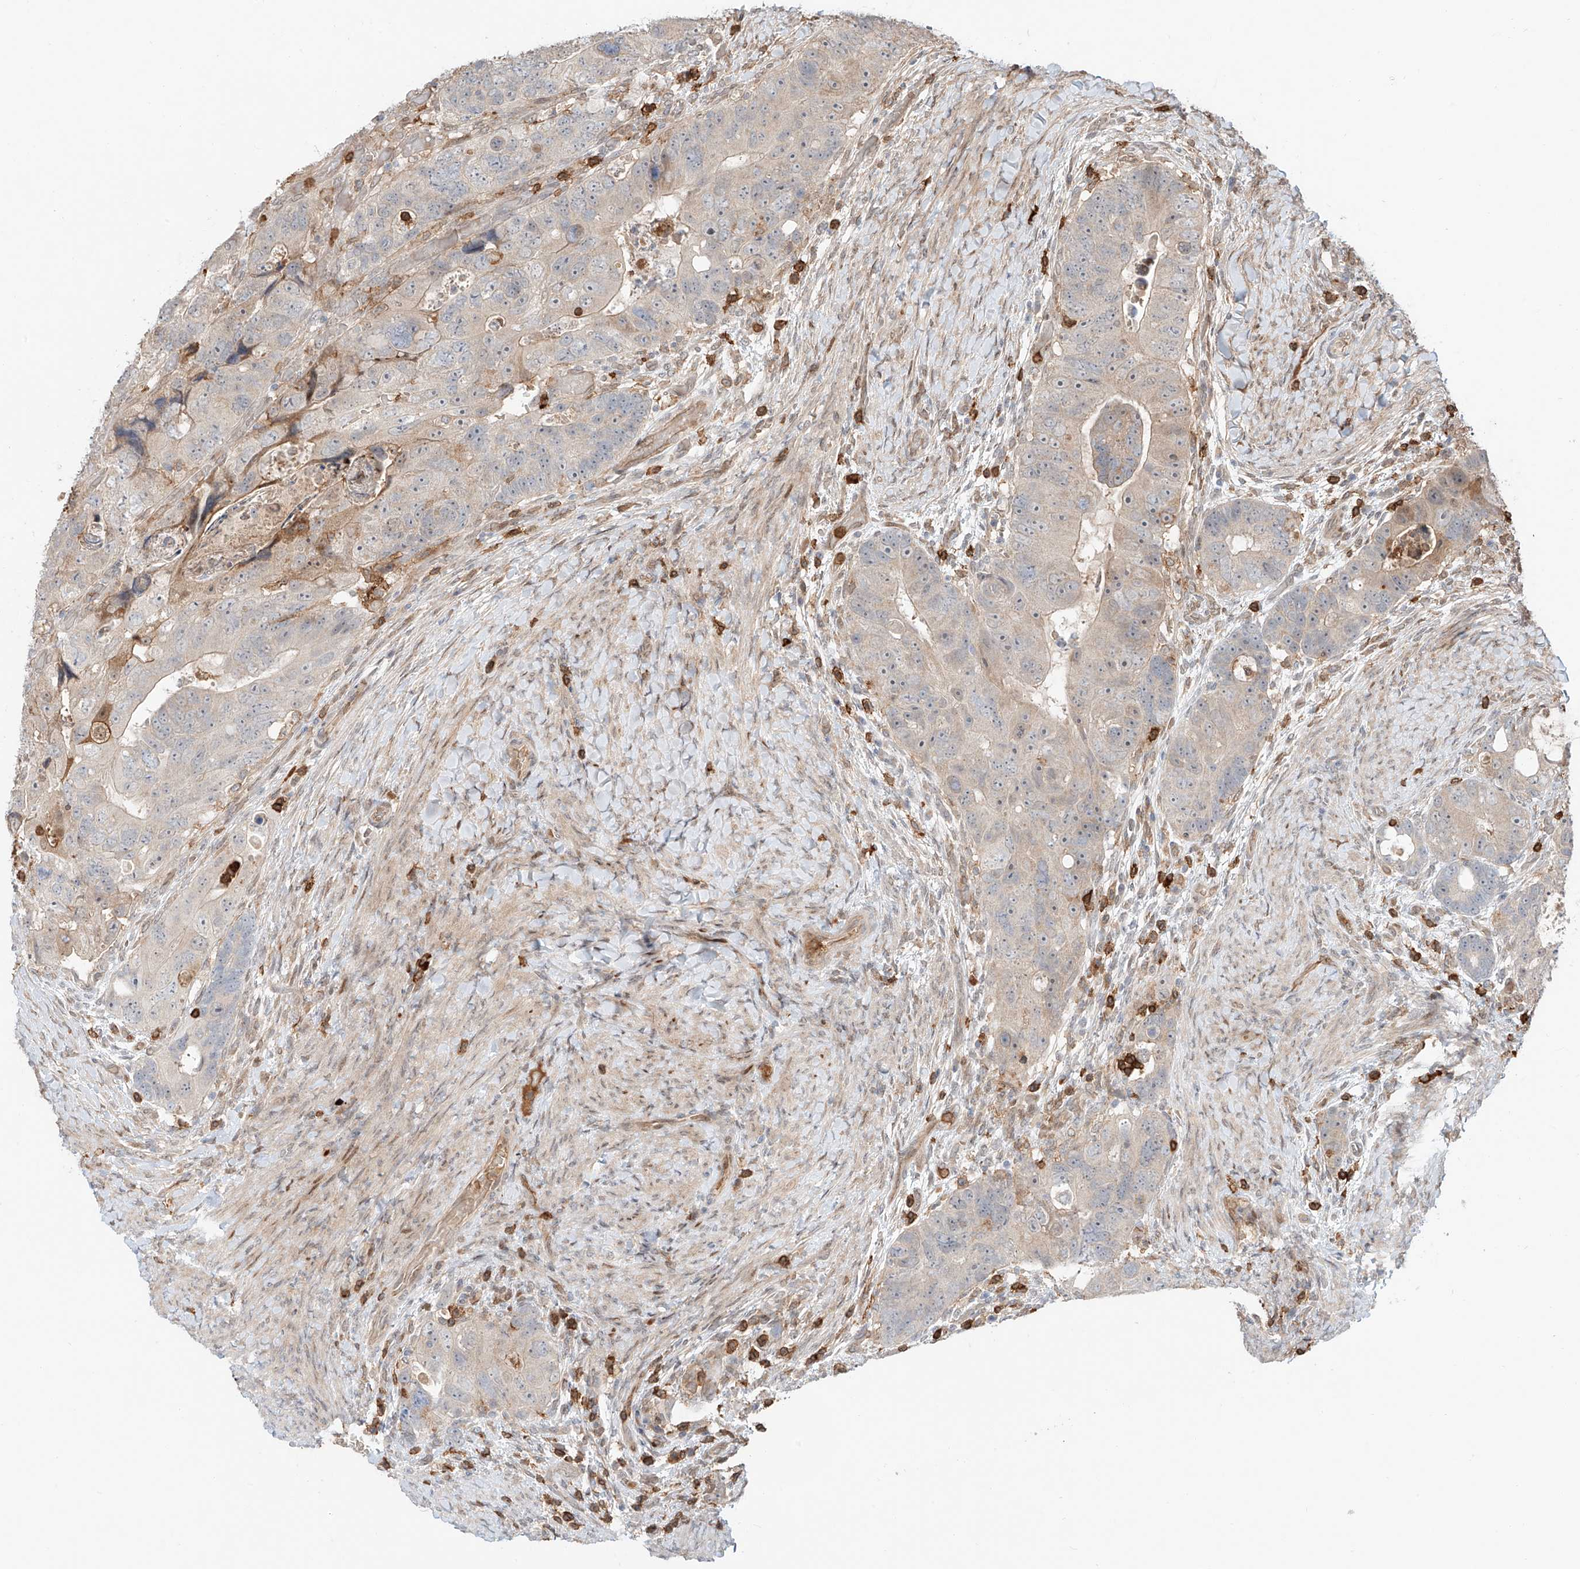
{"staining": {"intensity": "weak", "quantity": "<25%", "location": "cytoplasmic/membranous"}, "tissue": "colorectal cancer", "cell_type": "Tumor cells", "image_type": "cancer", "snomed": [{"axis": "morphology", "description": "Adenocarcinoma, NOS"}, {"axis": "topography", "description": "Rectum"}], "caption": "Immunohistochemistry of colorectal cancer (adenocarcinoma) reveals no positivity in tumor cells. (DAB IHC with hematoxylin counter stain).", "gene": "CEP162", "patient": {"sex": "male", "age": 59}}